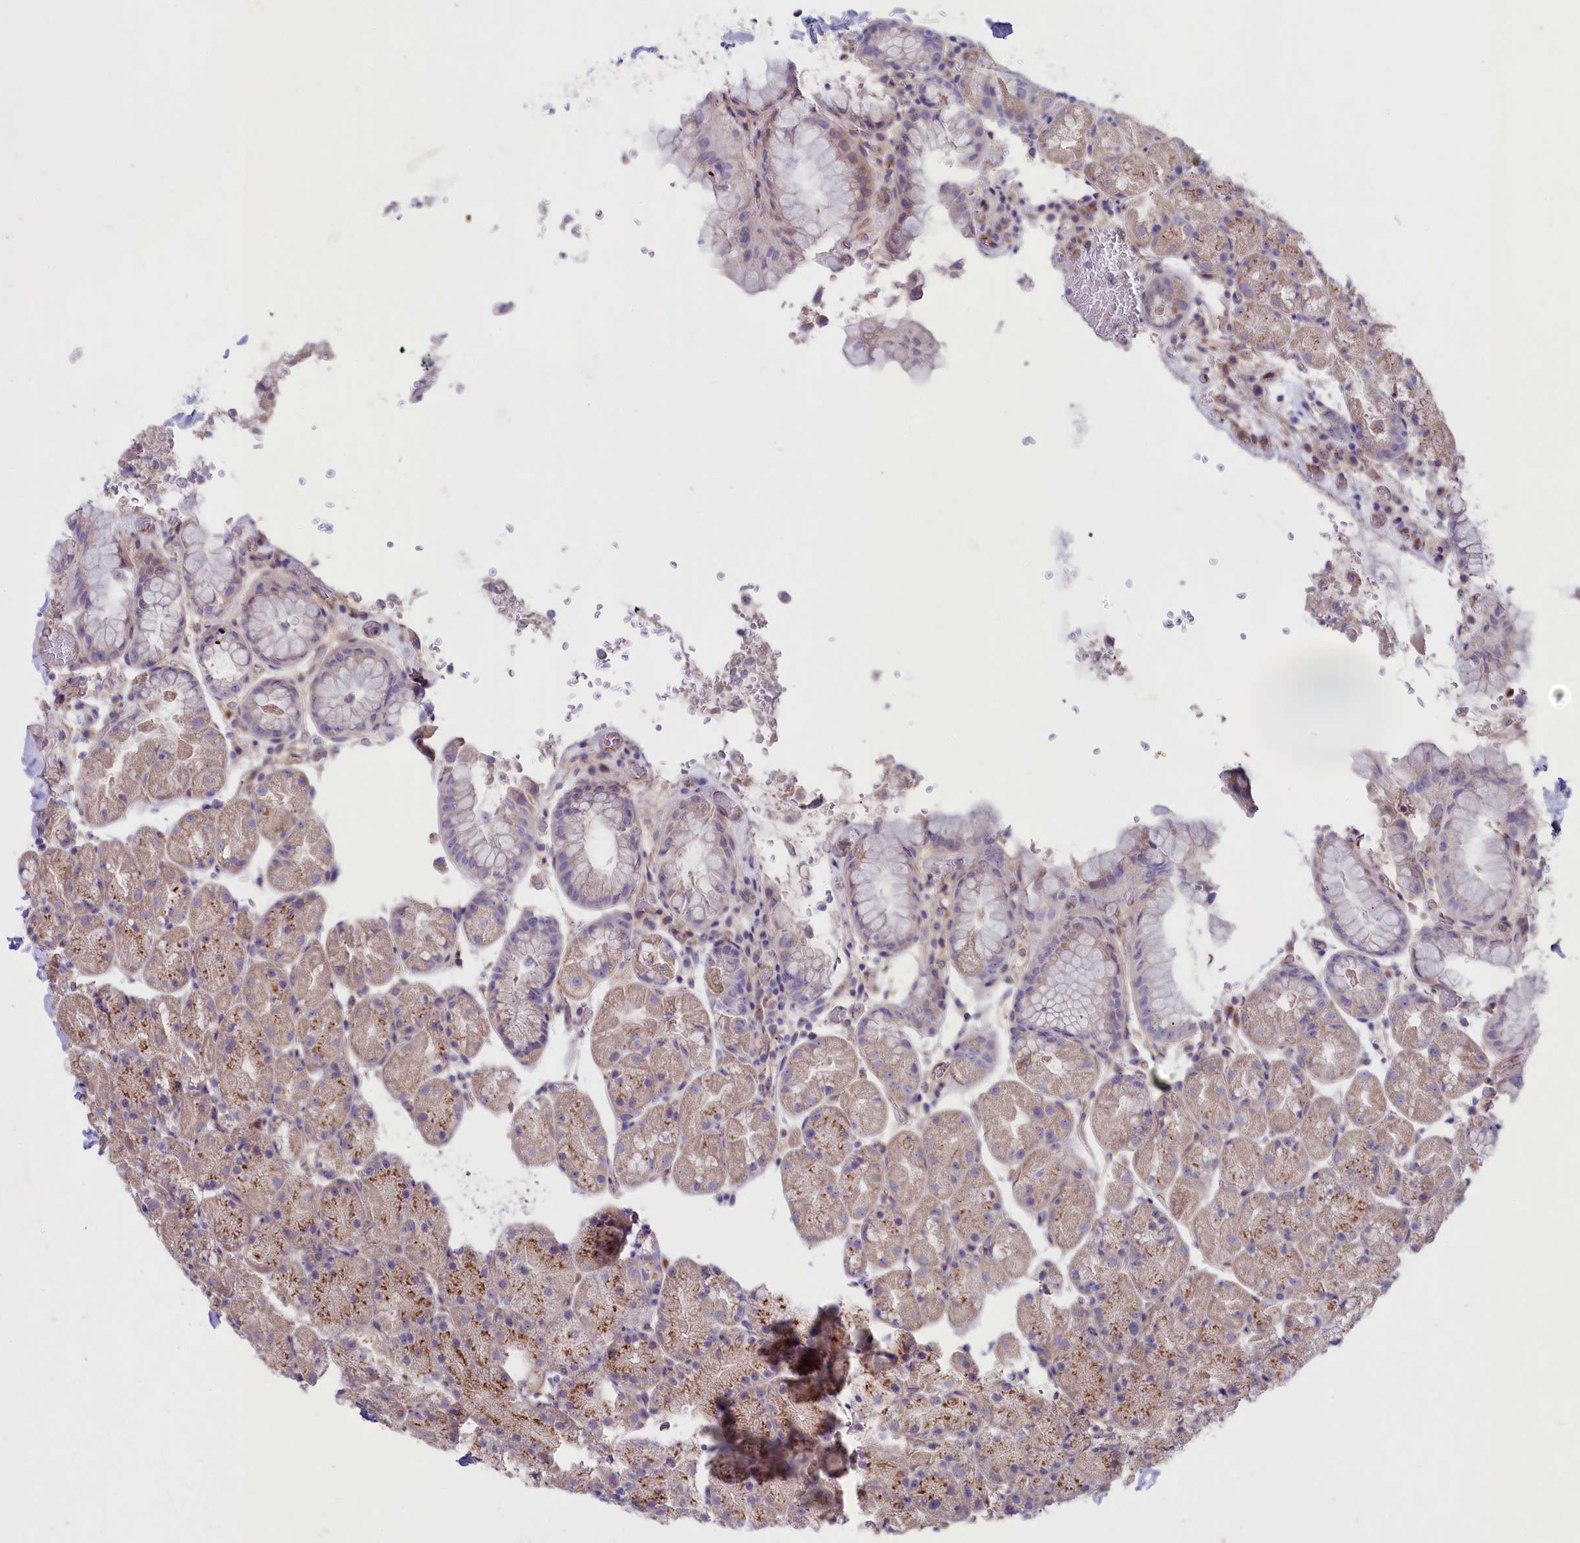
{"staining": {"intensity": "moderate", "quantity": "25%-75%", "location": "cytoplasmic/membranous"}, "tissue": "stomach", "cell_type": "Glandular cells", "image_type": "normal", "snomed": [{"axis": "morphology", "description": "Normal tissue, NOS"}, {"axis": "topography", "description": "Stomach, upper"}, {"axis": "topography", "description": "Stomach, lower"}], "caption": "IHC (DAB) staining of normal human stomach displays moderate cytoplasmic/membranous protein positivity in about 25%-75% of glandular cells.", "gene": "GPR108", "patient": {"sex": "male", "age": 67}}